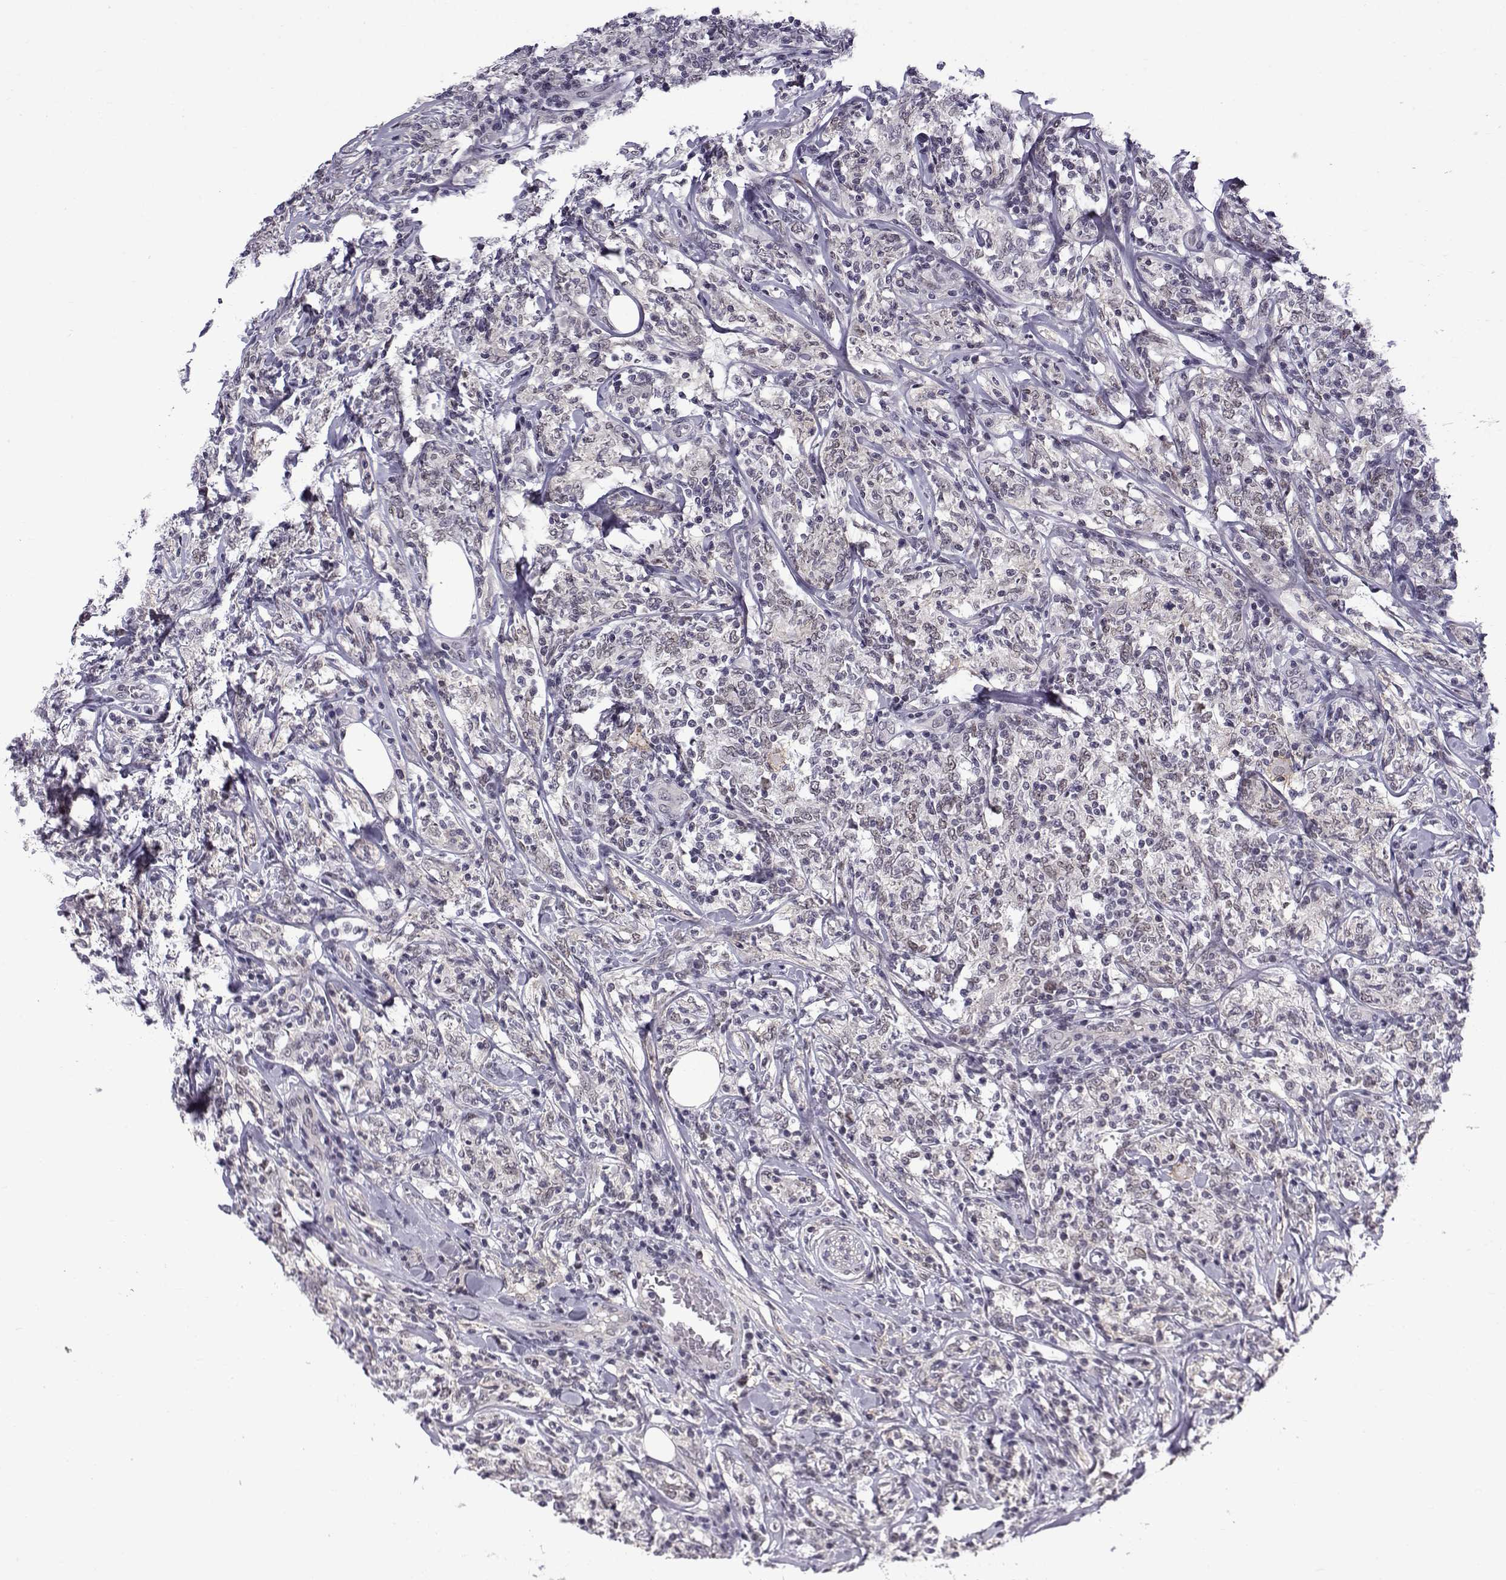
{"staining": {"intensity": "negative", "quantity": "none", "location": "none"}, "tissue": "lymphoma", "cell_type": "Tumor cells", "image_type": "cancer", "snomed": [{"axis": "morphology", "description": "Malignant lymphoma, non-Hodgkin's type, High grade"}, {"axis": "topography", "description": "Lymph node"}], "caption": "Immunohistochemical staining of human high-grade malignant lymphoma, non-Hodgkin's type reveals no significant positivity in tumor cells.", "gene": "RBM24", "patient": {"sex": "female", "age": 84}}